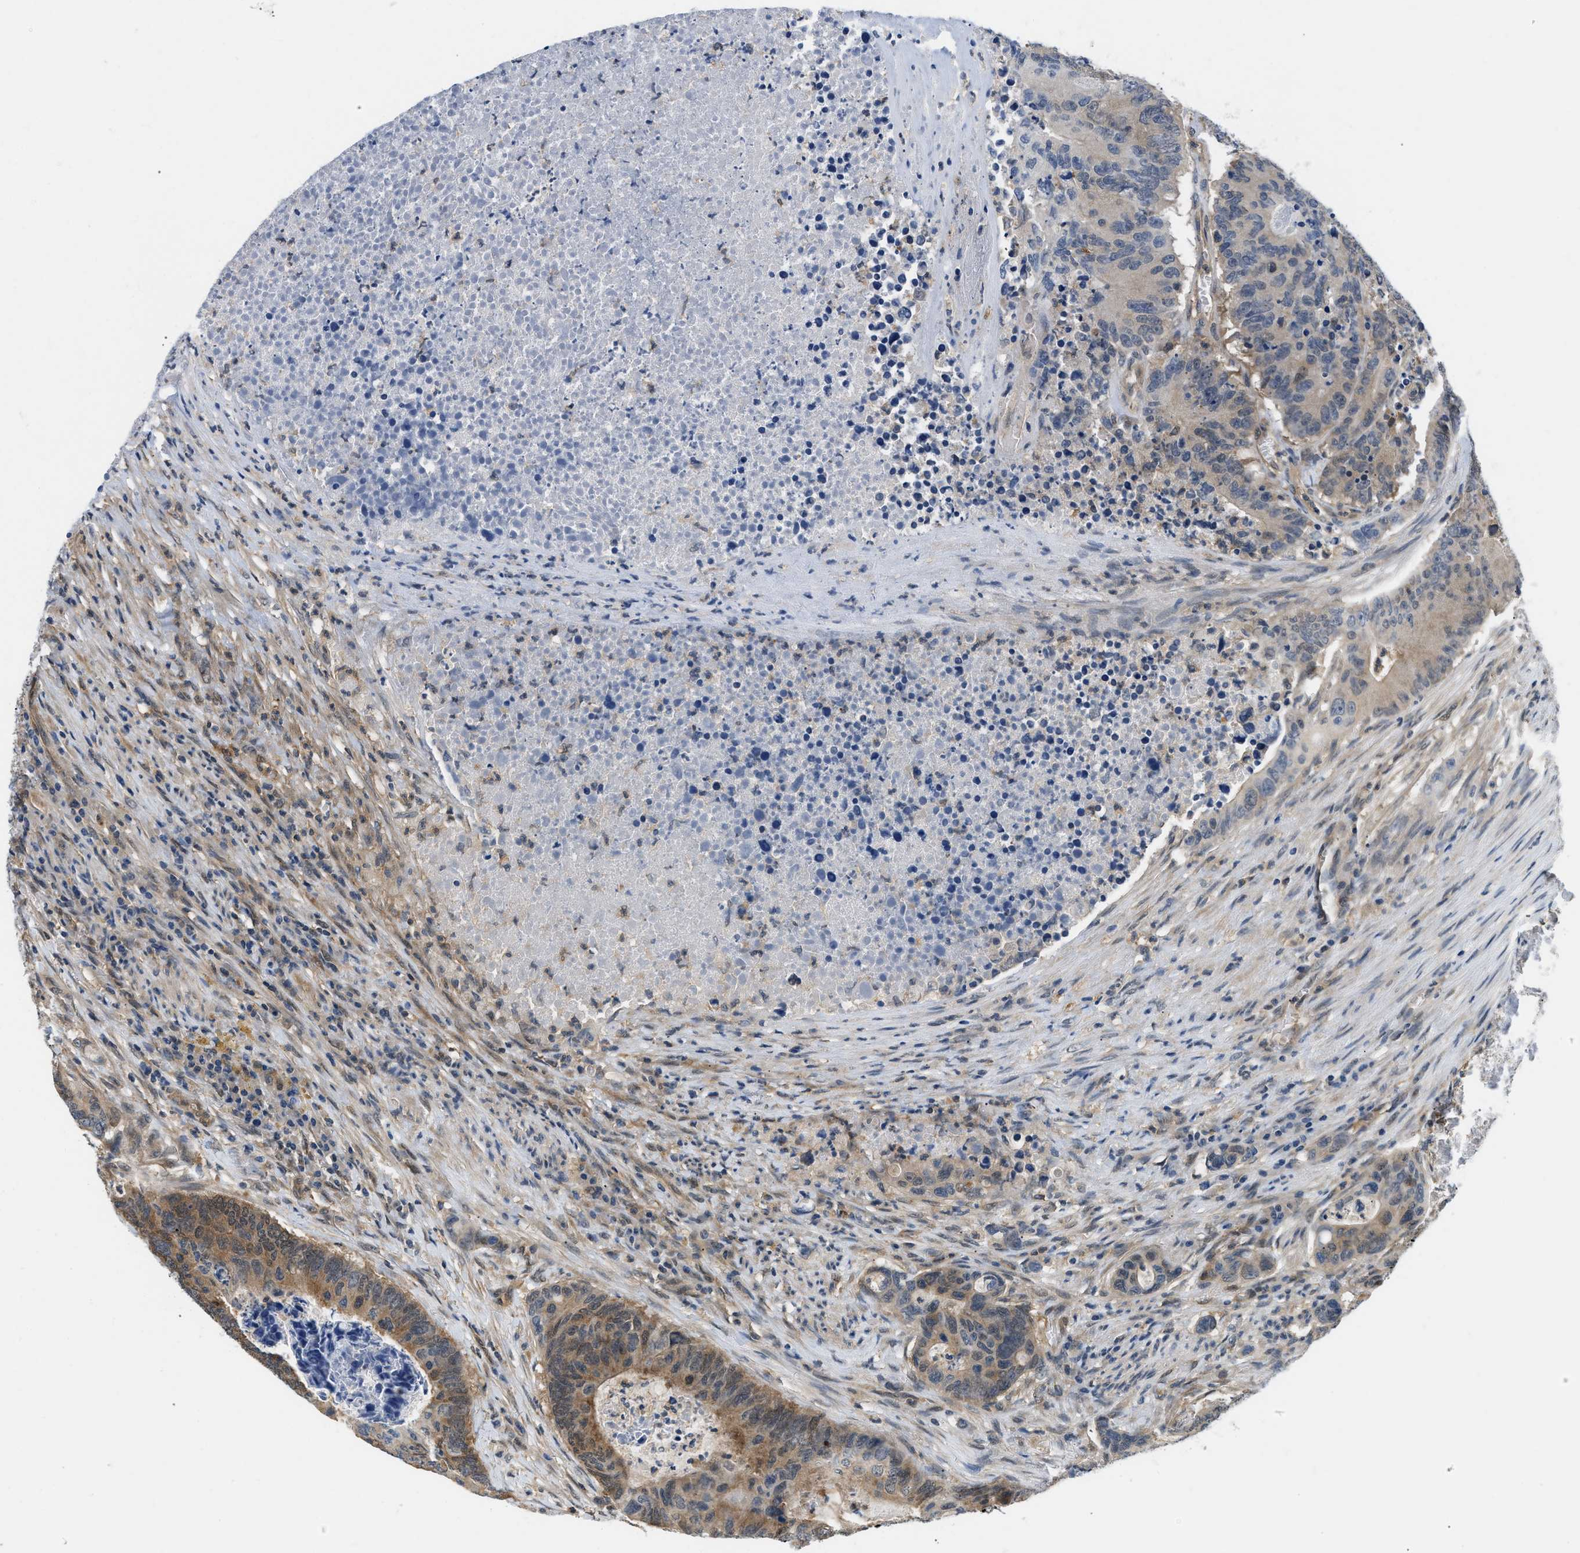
{"staining": {"intensity": "moderate", "quantity": ">75%", "location": "cytoplasmic/membranous,nuclear"}, "tissue": "colorectal cancer", "cell_type": "Tumor cells", "image_type": "cancer", "snomed": [{"axis": "morphology", "description": "Adenocarcinoma, NOS"}, {"axis": "topography", "description": "Colon"}], "caption": "Immunohistochemistry (IHC) staining of colorectal cancer, which shows medium levels of moderate cytoplasmic/membranous and nuclear staining in about >75% of tumor cells indicating moderate cytoplasmic/membranous and nuclear protein expression. The staining was performed using DAB (brown) for protein detection and nuclei were counterstained in hematoxylin (blue).", "gene": "EIF4EBP2", "patient": {"sex": "male", "age": 87}}